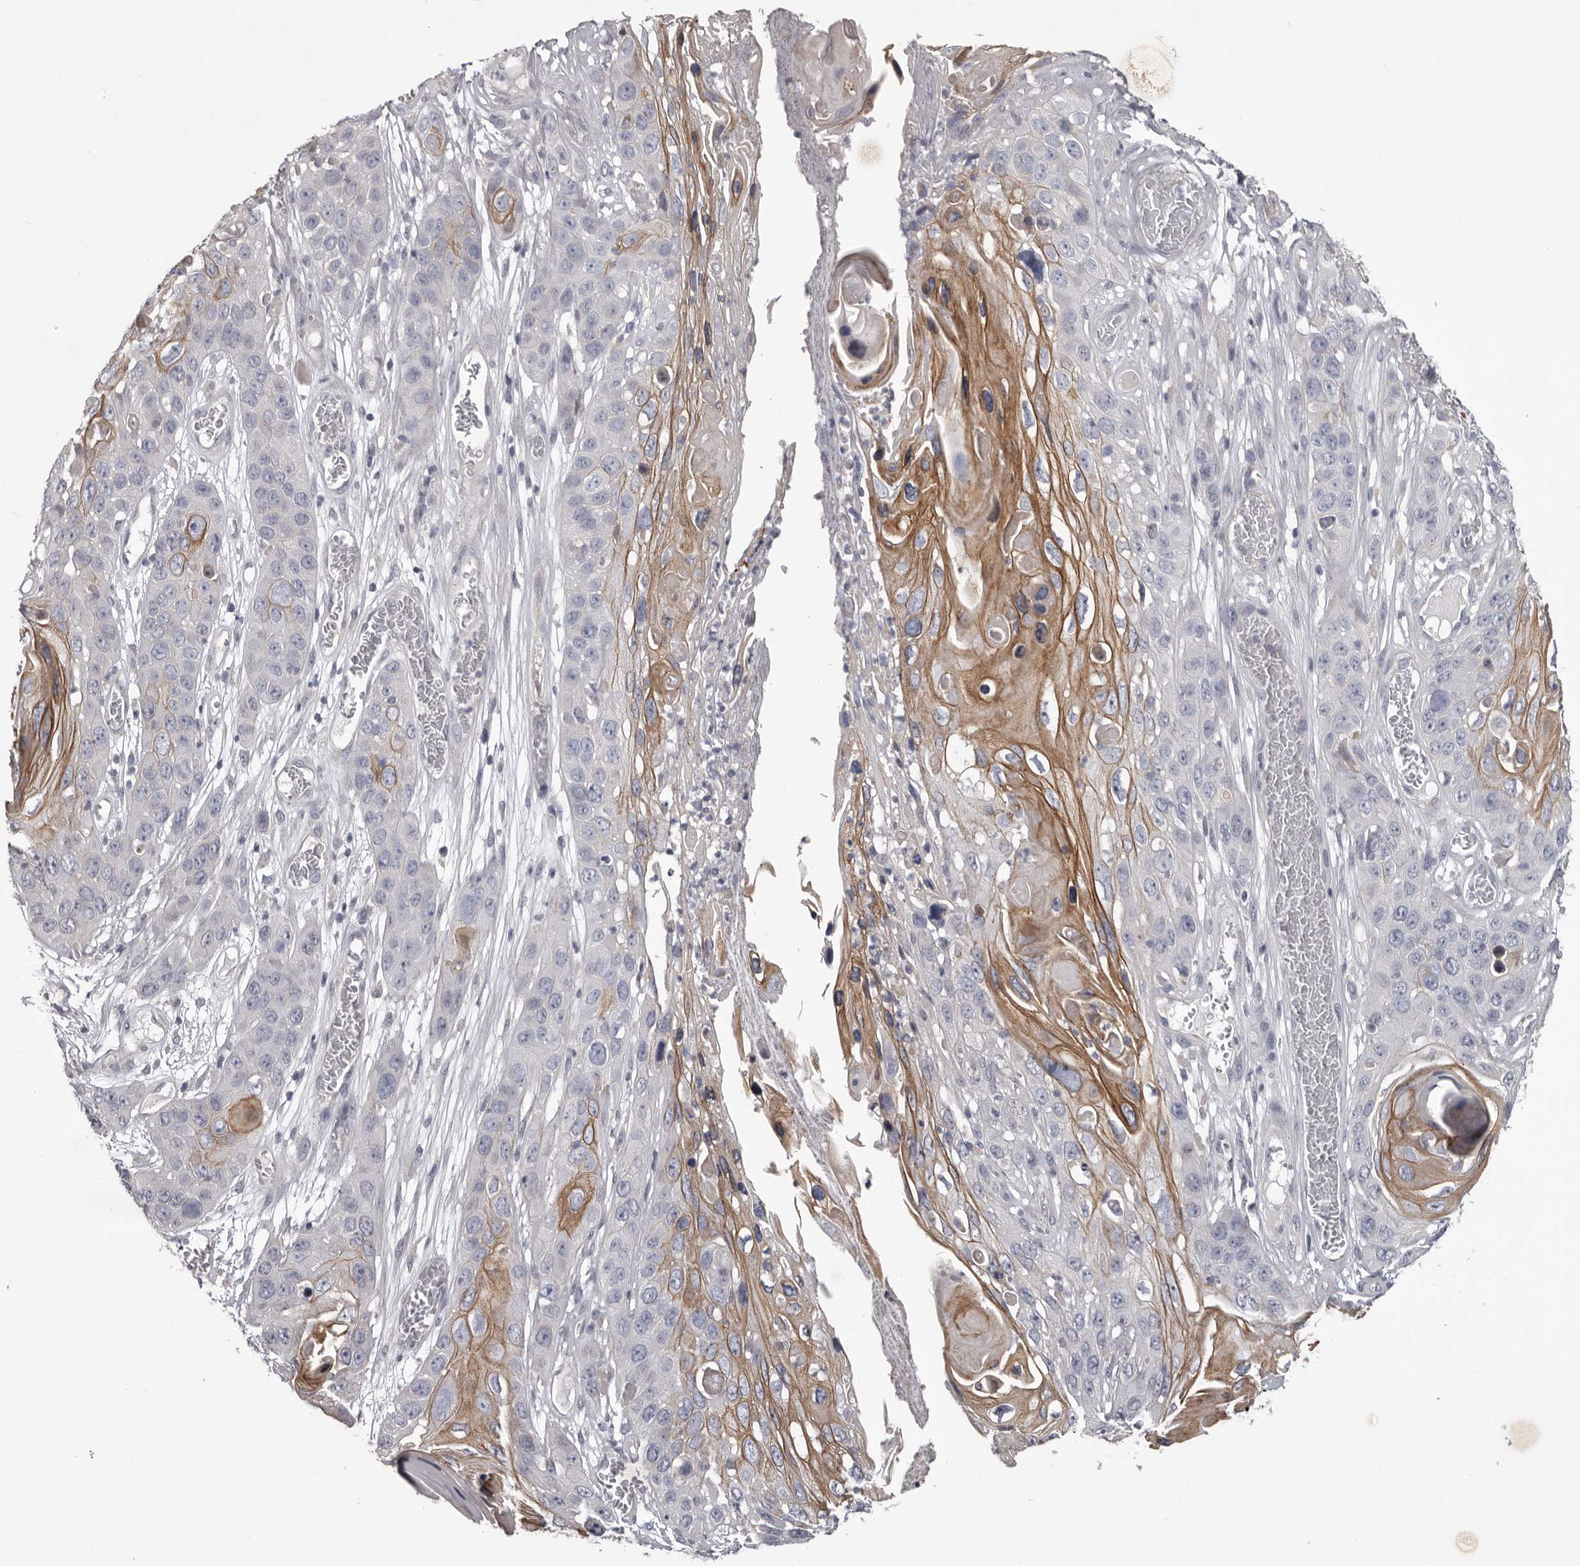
{"staining": {"intensity": "moderate", "quantity": "<25%", "location": "cytoplasmic/membranous"}, "tissue": "skin cancer", "cell_type": "Tumor cells", "image_type": "cancer", "snomed": [{"axis": "morphology", "description": "Squamous cell carcinoma, NOS"}, {"axis": "topography", "description": "Skin"}], "caption": "The immunohistochemical stain labels moderate cytoplasmic/membranous staining in tumor cells of skin cancer (squamous cell carcinoma) tissue. (Brightfield microscopy of DAB IHC at high magnification).", "gene": "LPAR6", "patient": {"sex": "male", "age": 55}}